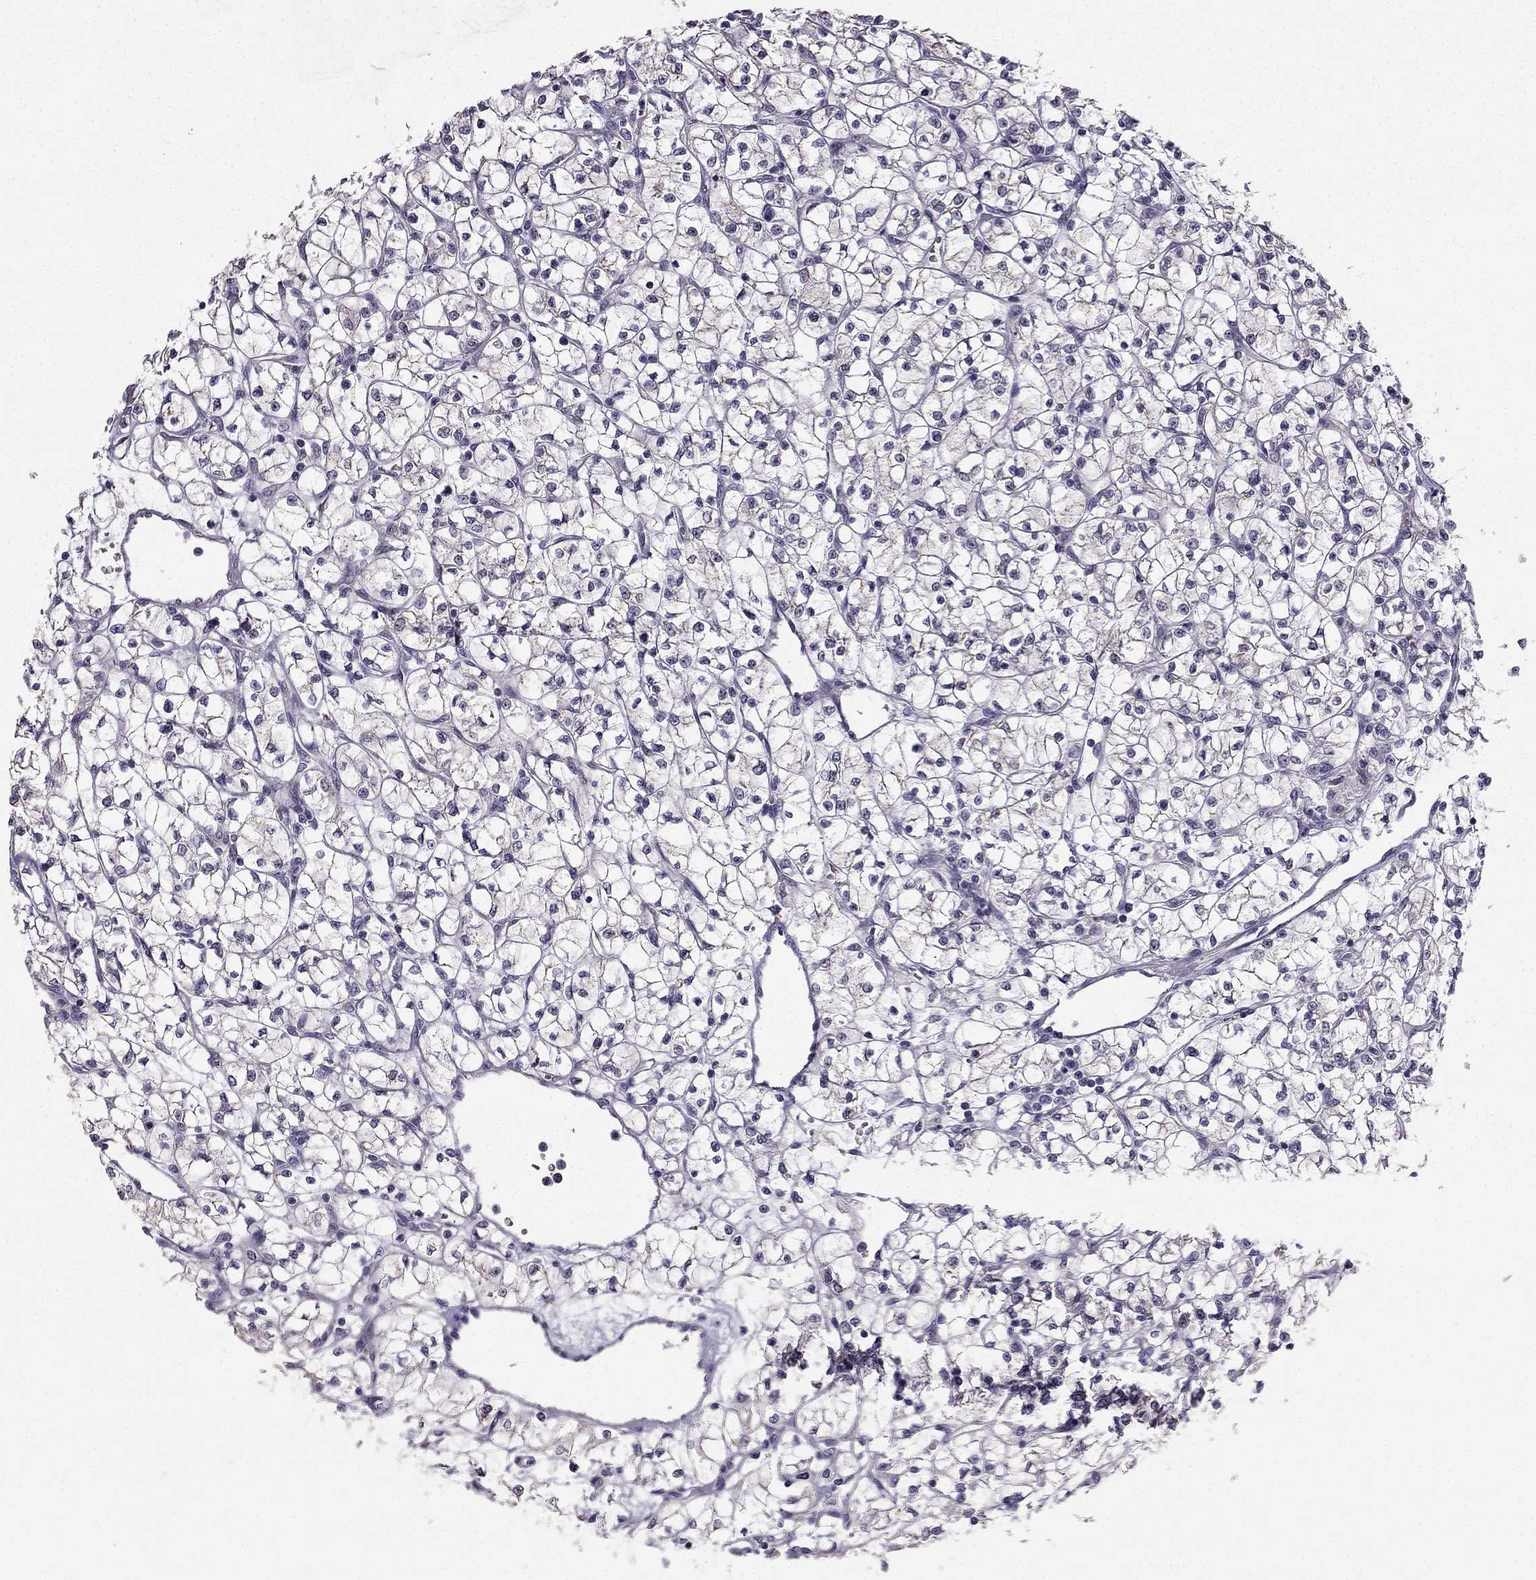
{"staining": {"intensity": "negative", "quantity": "none", "location": "none"}, "tissue": "renal cancer", "cell_type": "Tumor cells", "image_type": "cancer", "snomed": [{"axis": "morphology", "description": "Adenocarcinoma, NOS"}, {"axis": "topography", "description": "Kidney"}], "caption": "Human adenocarcinoma (renal) stained for a protein using IHC displays no expression in tumor cells.", "gene": "TSPYL5", "patient": {"sex": "female", "age": 64}}